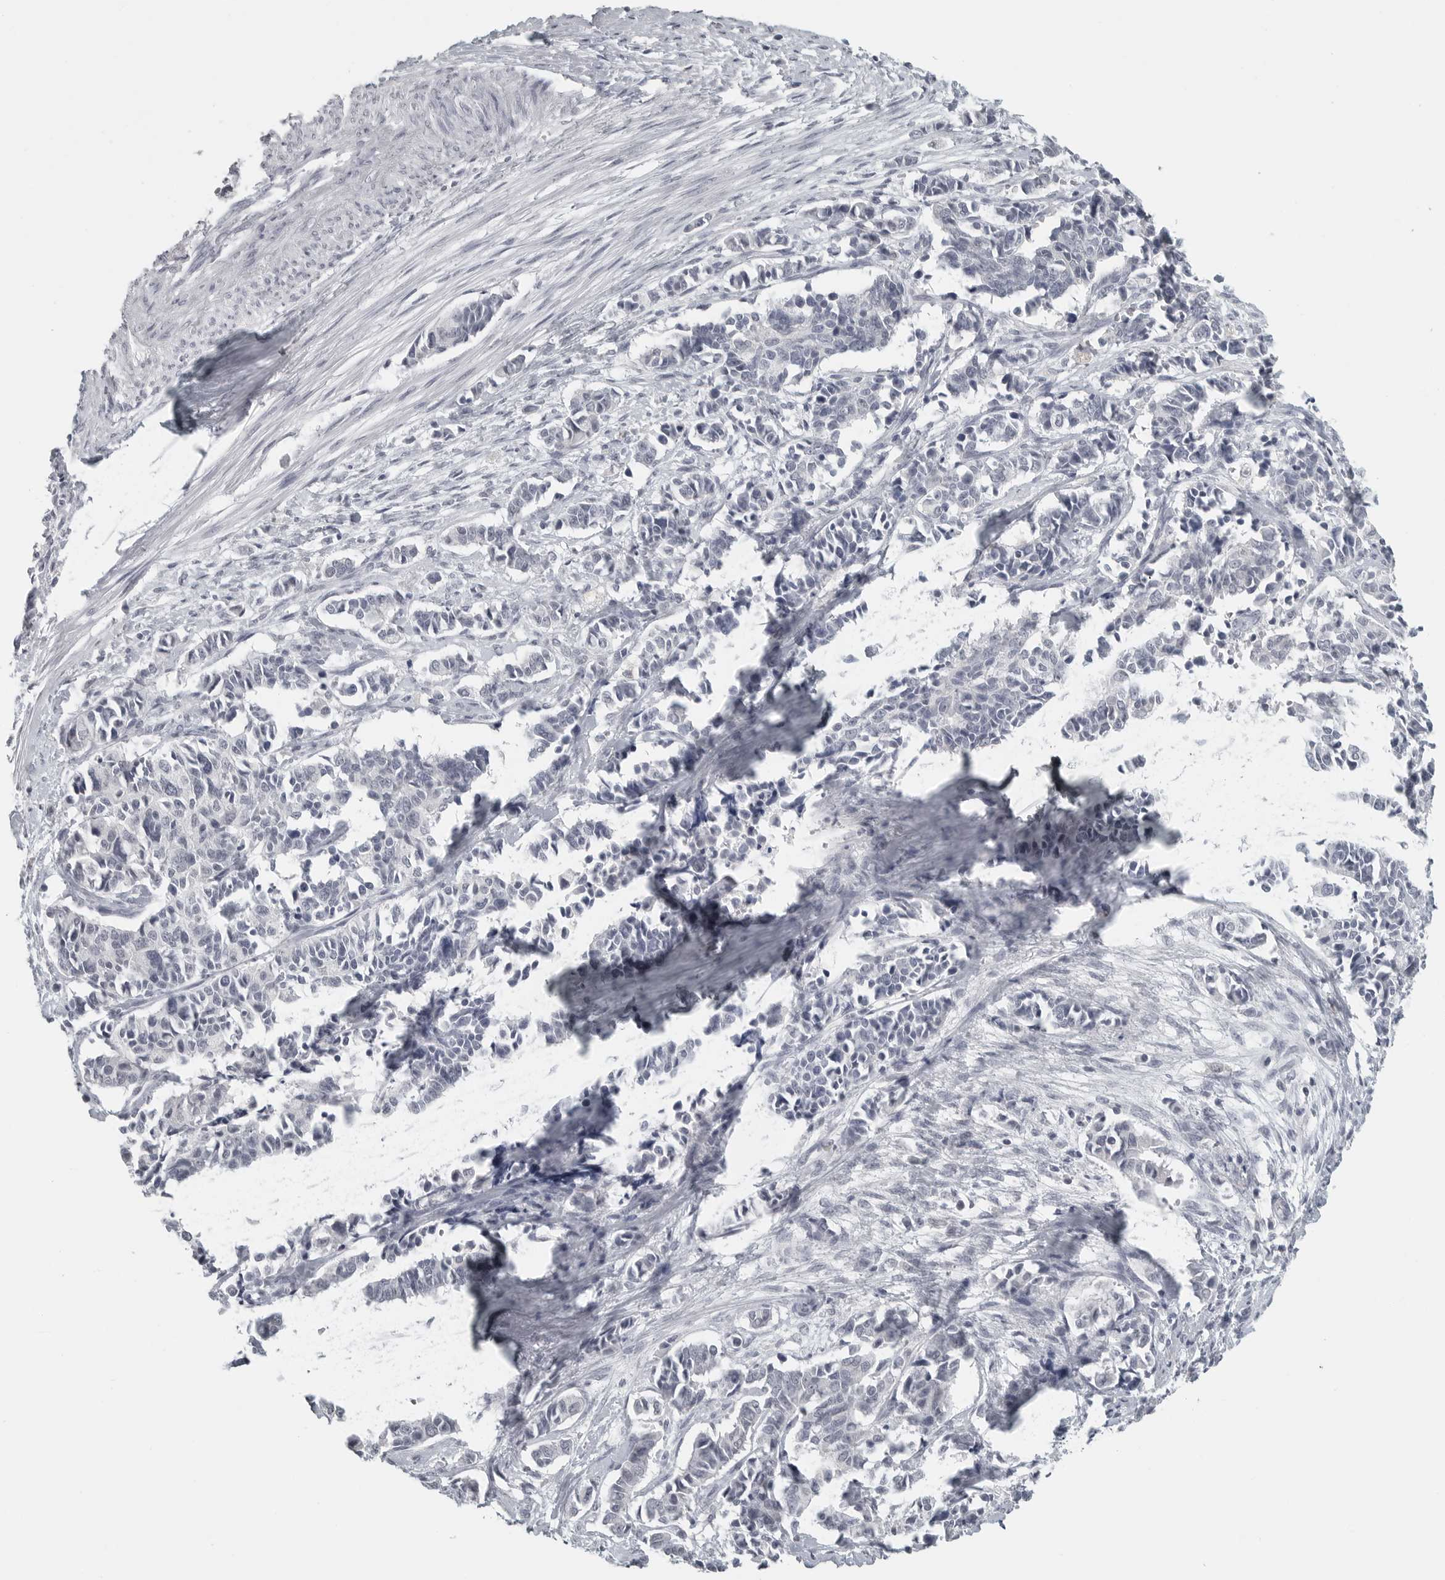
{"staining": {"intensity": "negative", "quantity": "none", "location": "none"}, "tissue": "cervical cancer", "cell_type": "Tumor cells", "image_type": "cancer", "snomed": [{"axis": "morphology", "description": "Normal tissue, NOS"}, {"axis": "morphology", "description": "Squamous cell carcinoma, NOS"}, {"axis": "topography", "description": "Cervix"}], "caption": "Cervical cancer stained for a protein using immunohistochemistry reveals no positivity tumor cells.", "gene": "BPIFA1", "patient": {"sex": "female", "age": 35}}